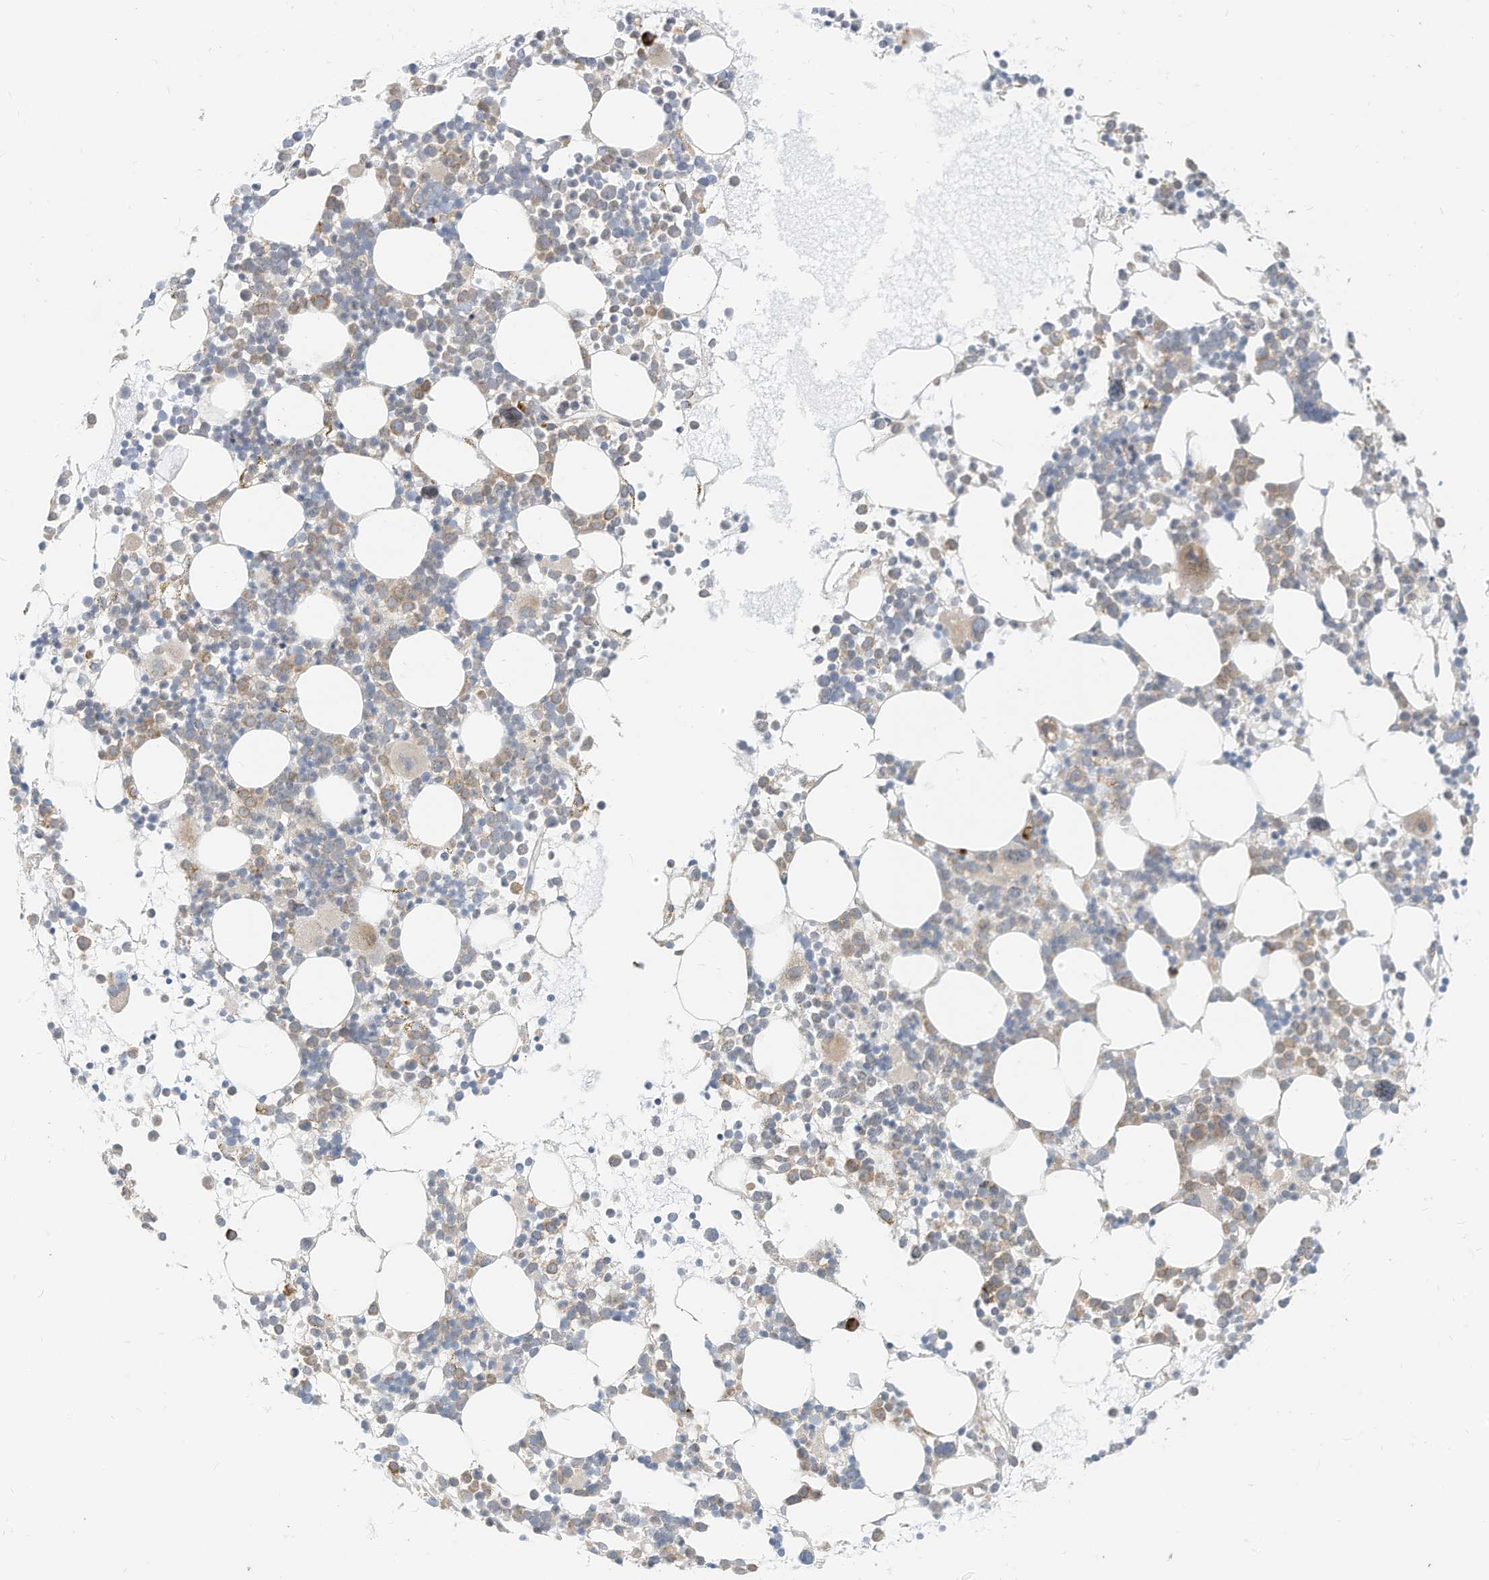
{"staining": {"intensity": "moderate", "quantity": "25%-75%", "location": "cytoplasmic/membranous"}, "tissue": "bone marrow", "cell_type": "Hematopoietic cells", "image_type": "normal", "snomed": [{"axis": "morphology", "description": "Normal tissue, NOS"}, {"axis": "topography", "description": "Bone marrow"}], "caption": "The histopathology image demonstrates staining of benign bone marrow, revealing moderate cytoplasmic/membranous protein staining (brown color) within hematopoietic cells.", "gene": "STT3A", "patient": {"sex": "female", "age": 62}}